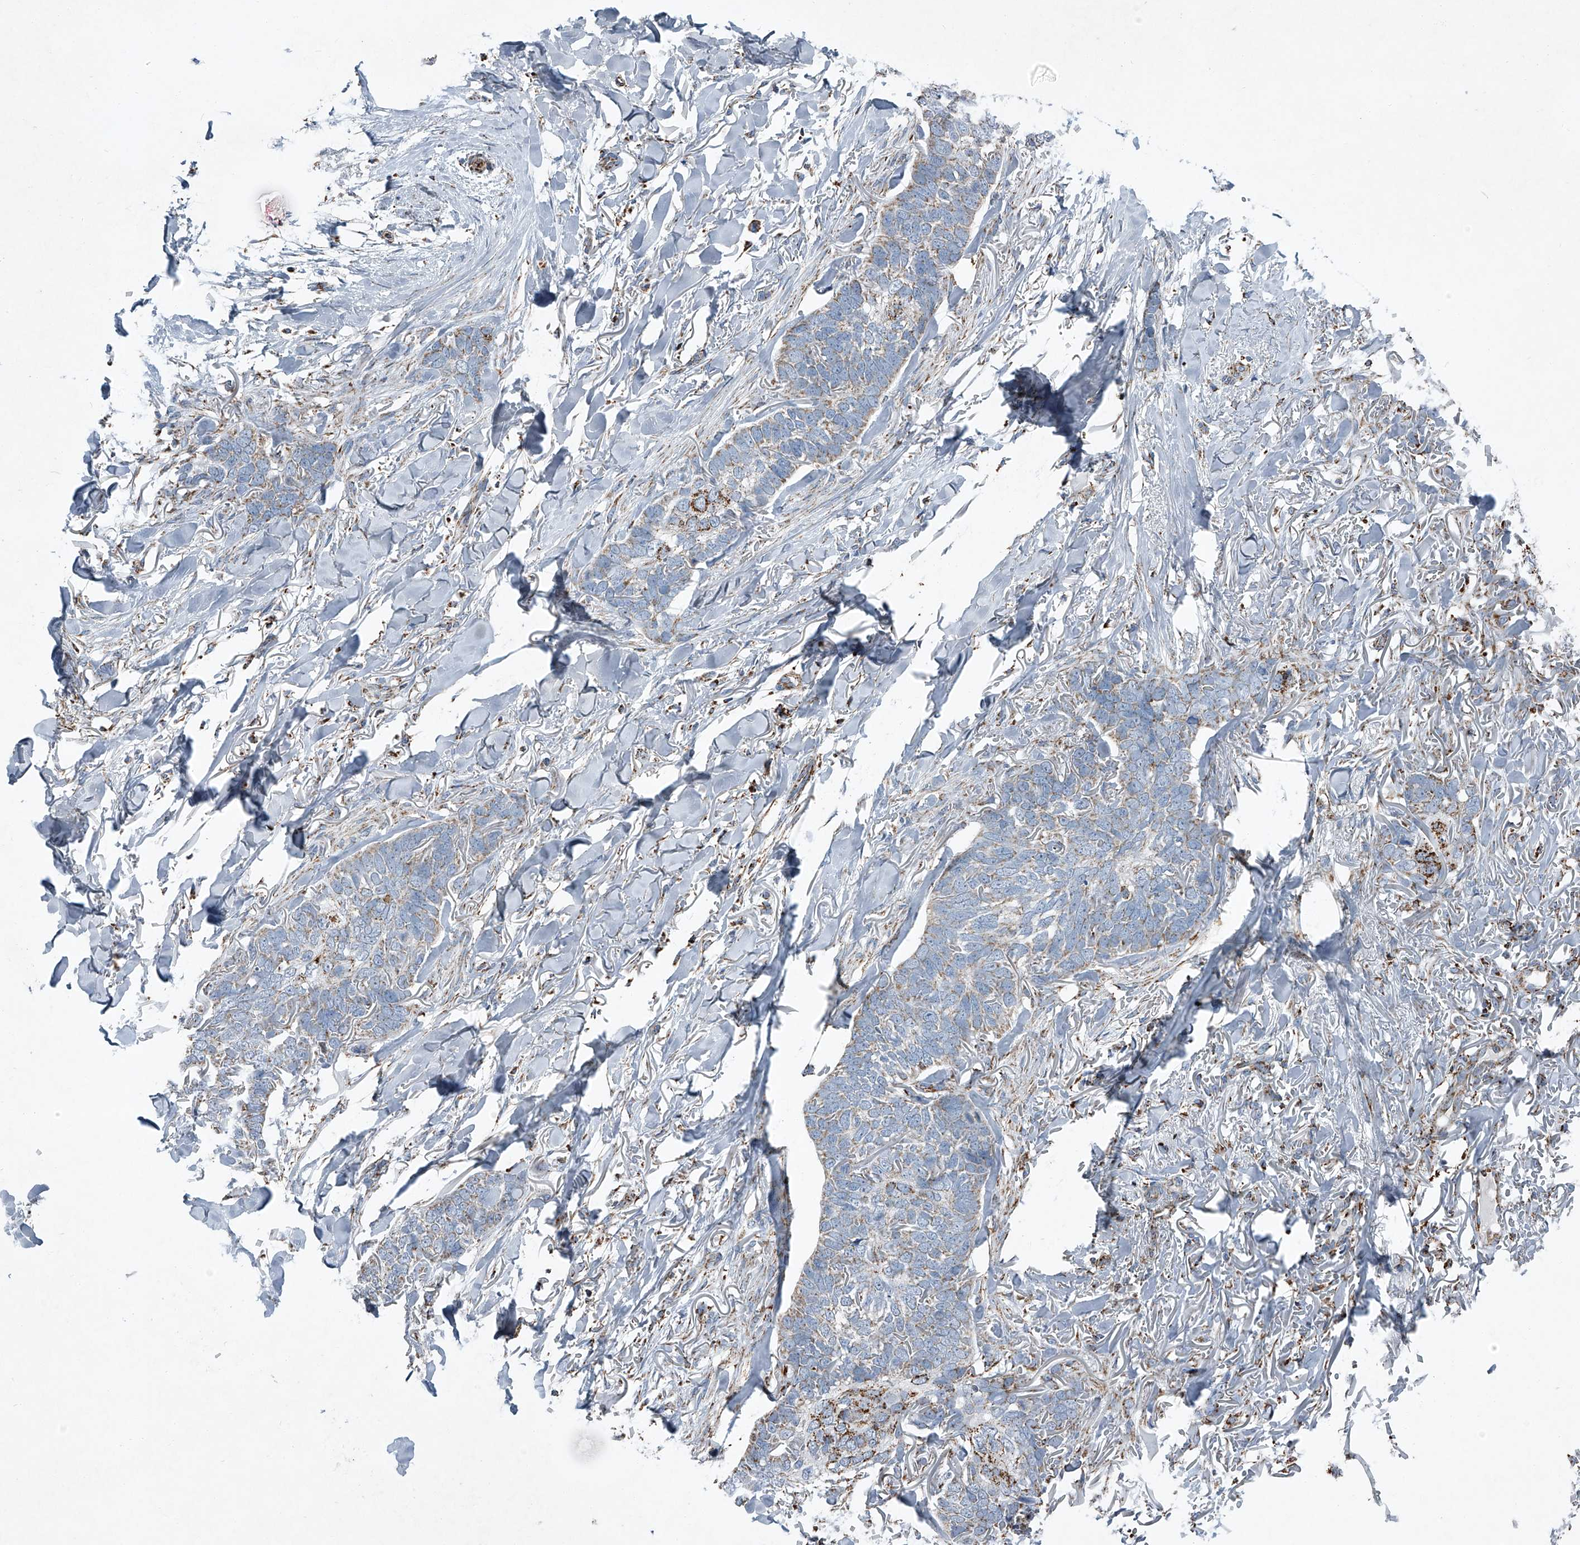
{"staining": {"intensity": "weak", "quantity": "25%-75%", "location": "cytoplasmic/membranous"}, "tissue": "skin cancer", "cell_type": "Tumor cells", "image_type": "cancer", "snomed": [{"axis": "morphology", "description": "Normal tissue, NOS"}, {"axis": "morphology", "description": "Basal cell carcinoma"}, {"axis": "topography", "description": "Skin"}], "caption": "A brown stain highlights weak cytoplasmic/membranous expression of a protein in human skin cancer (basal cell carcinoma) tumor cells.", "gene": "CHRNA7", "patient": {"sex": "male", "age": 77}}